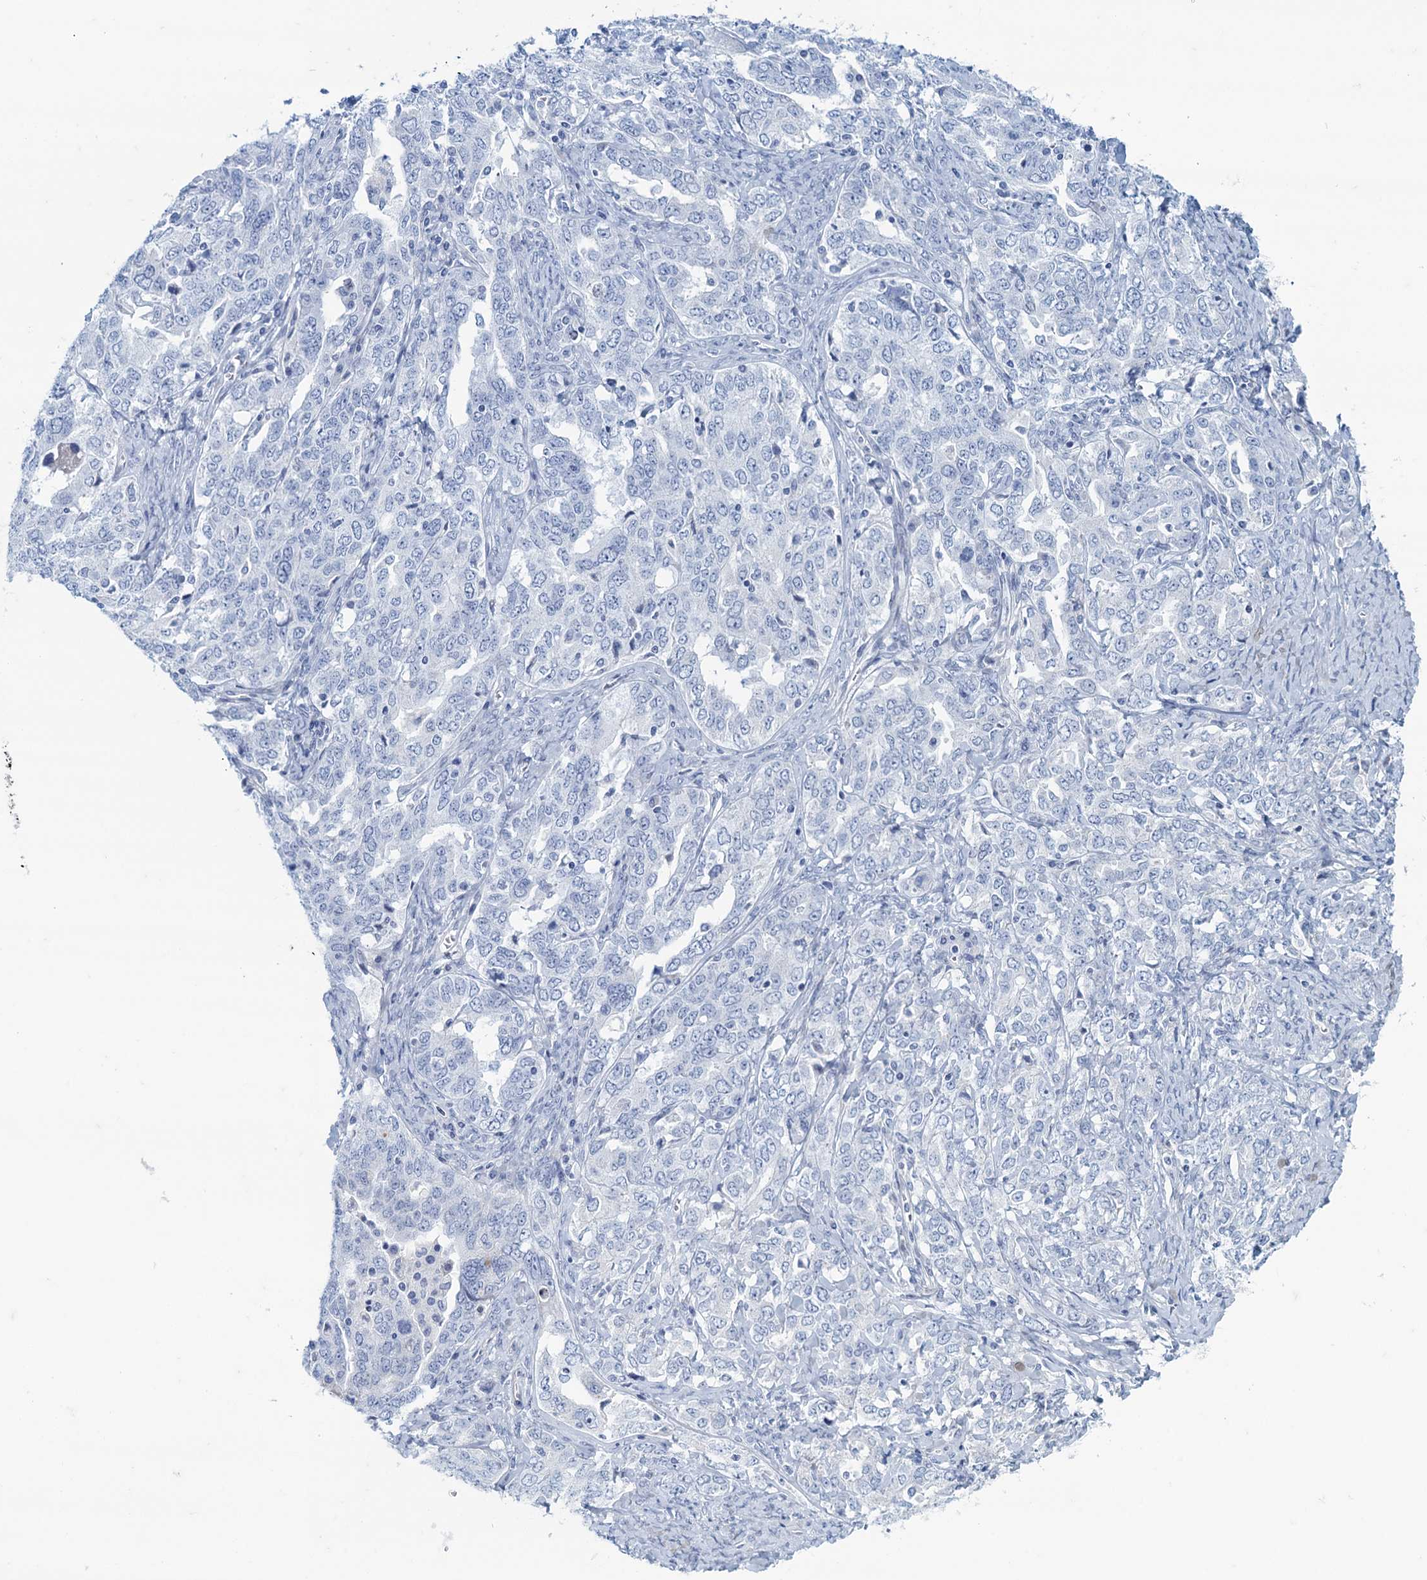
{"staining": {"intensity": "negative", "quantity": "none", "location": "none"}, "tissue": "ovarian cancer", "cell_type": "Tumor cells", "image_type": "cancer", "snomed": [{"axis": "morphology", "description": "Carcinoma, endometroid"}, {"axis": "topography", "description": "Ovary"}], "caption": "A high-resolution histopathology image shows IHC staining of ovarian endometroid carcinoma, which reveals no significant positivity in tumor cells.", "gene": "MAP1LC3A", "patient": {"sex": "female", "age": 62}}